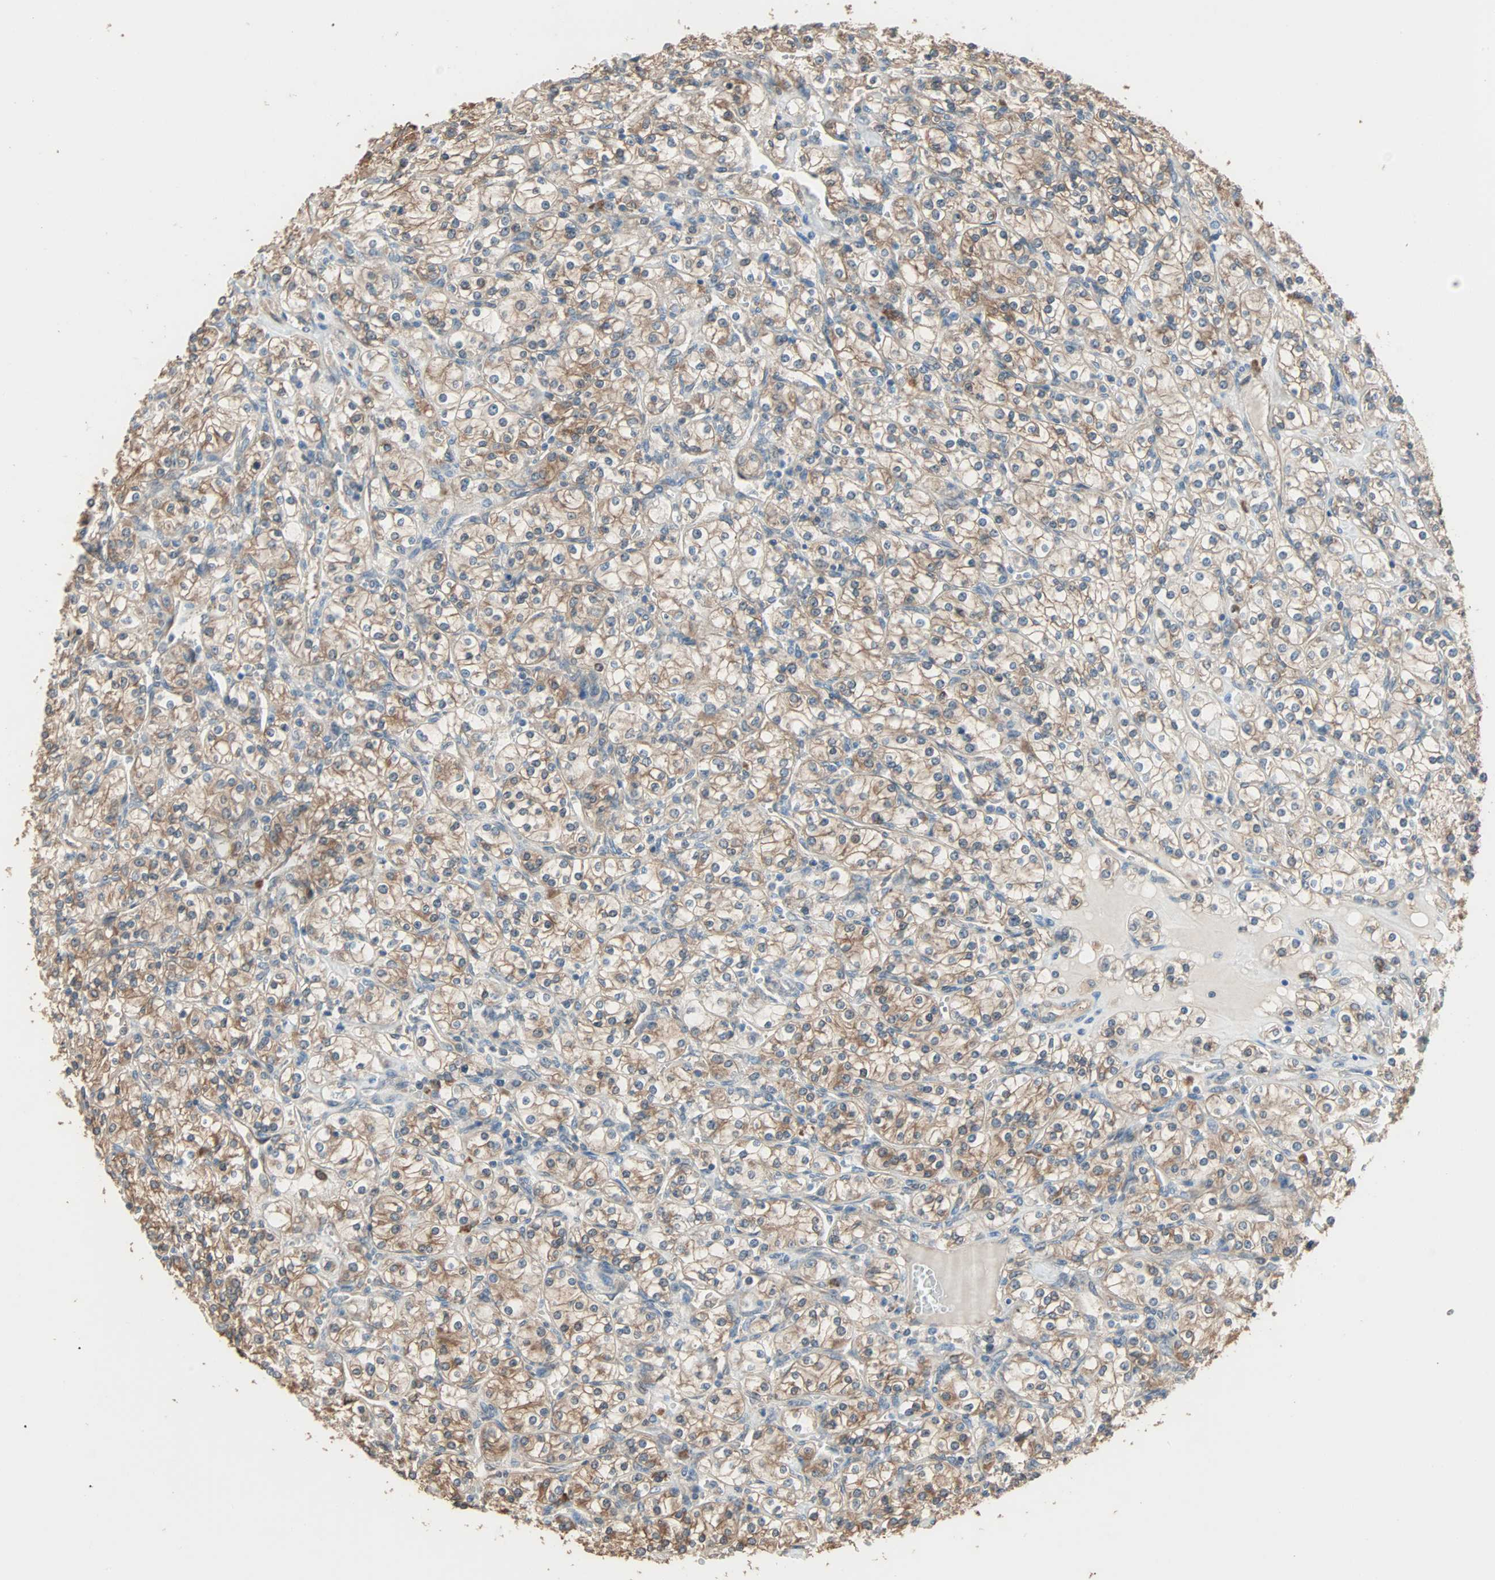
{"staining": {"intensity": "moderate", "quantity": ">75%", "location": "cytoplasmic/membranous"}, "tissue": "renal cancer", "cell_type": "Tumor cells", "image_type": "cancer", "snomed": [{"axis": "morphology", "description": "Adenocarcinoma, NOS"}, {"axis": "topography", "description": "Kidney"}], "caption": "Renal adenocarcinoma was stained to show a protein in brown. There is medium levels of moderate cytoplasmic/membranous expression in approximately >75% of tumor cells. (DAB IHC with brightfield microscopy, high magnification).", "gene": "PRDX1", "patient": {"sex": "male", "age": 77}}